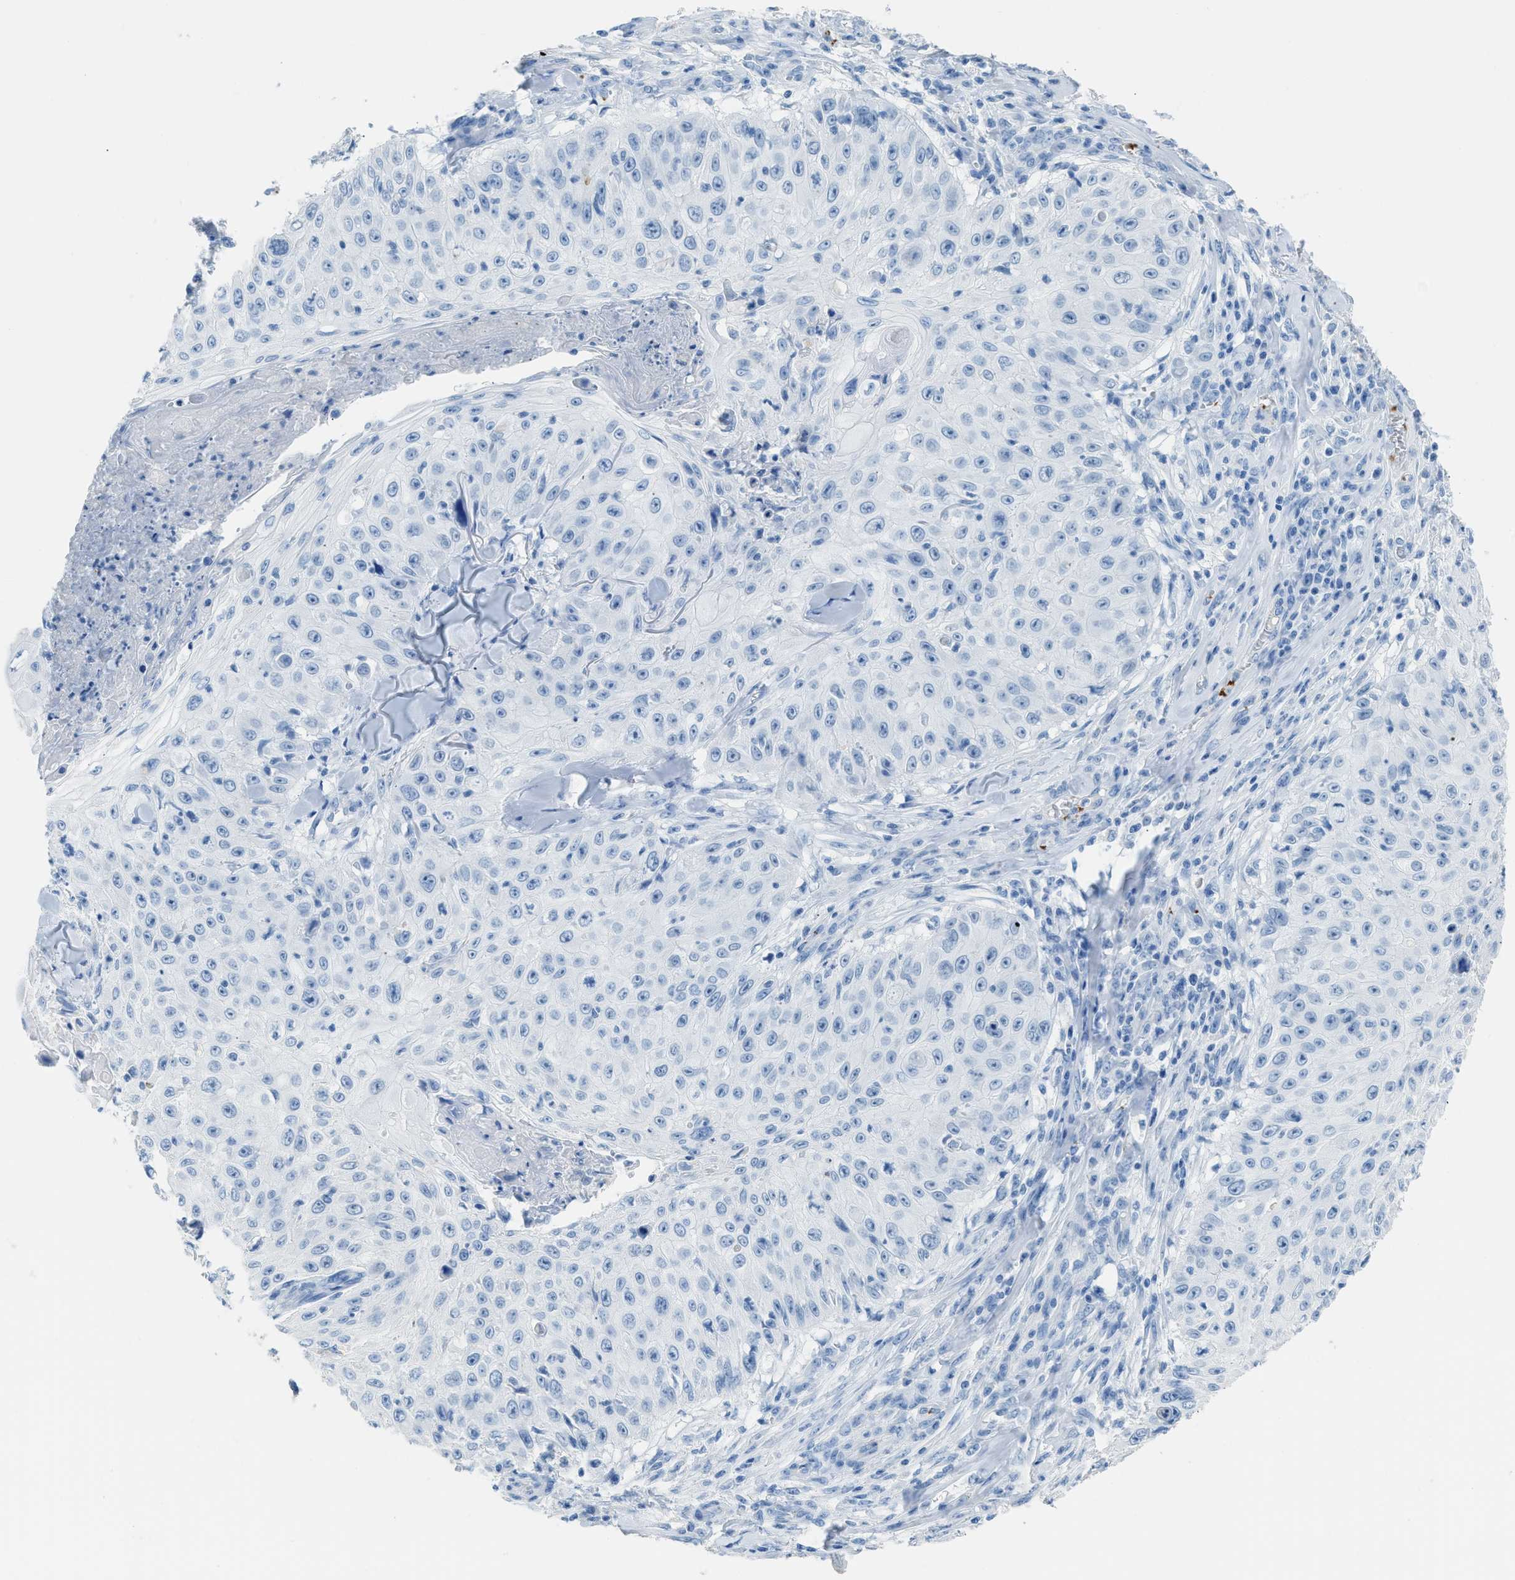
{"staining": {"intensity": "negative", "quantity": "none", "location": "none"}, "tissue": "skin cancer", "cell_type": "Tumor cells", "image_type": "cancer", "snomed": [{"axis": "morphology", "description": "Squamous cell carcinoma, NOS"}, {"axis": "topography", "description": "Skin"}], "caption": "Immunohistochemistry of human squamous cell carcinoma (skin) shows no positivity in tumor cells.", "gene": "FAIM2", "patient": {"sex": "male", "age": 86}}